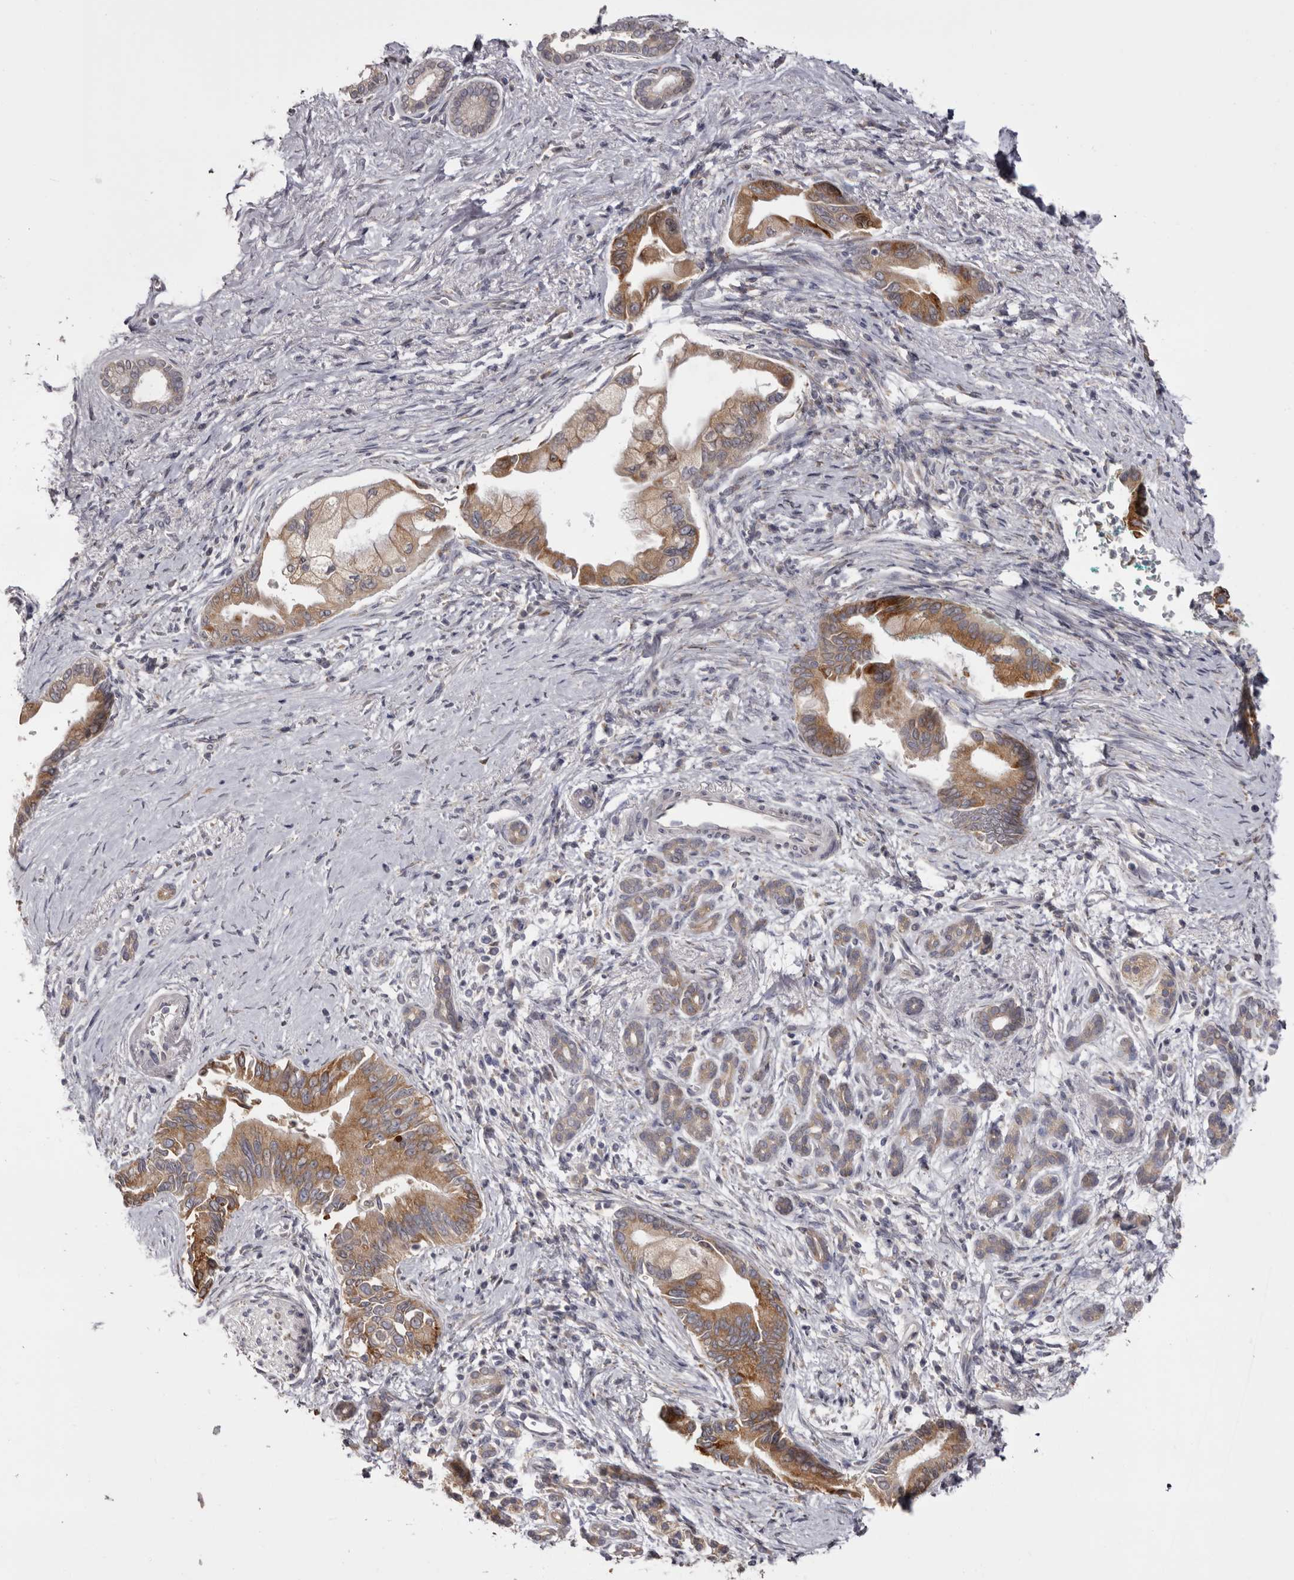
{"staining": {"intensity": "moderate", "quantity": ">75%", "location": "cytoplasmic/membranous"}, "tissue": "pancreatic cancer", "cell_type": "Tumor cells", "image_type": "cancer", "snomed": [{"axis": "morphology", "description": "Adenocarcinoma, NOS"}, {"axis": "topography", "description": "Pancreas"}], "caption": "Approximately >75% of tumor cells in human pancreatic cancer display moderate cytoplasmic/membranous protein positivity as visualized by brown immunohistochemical staining.", "gene": "PIGX", "patient": {"sex": "male", "age": 78}}